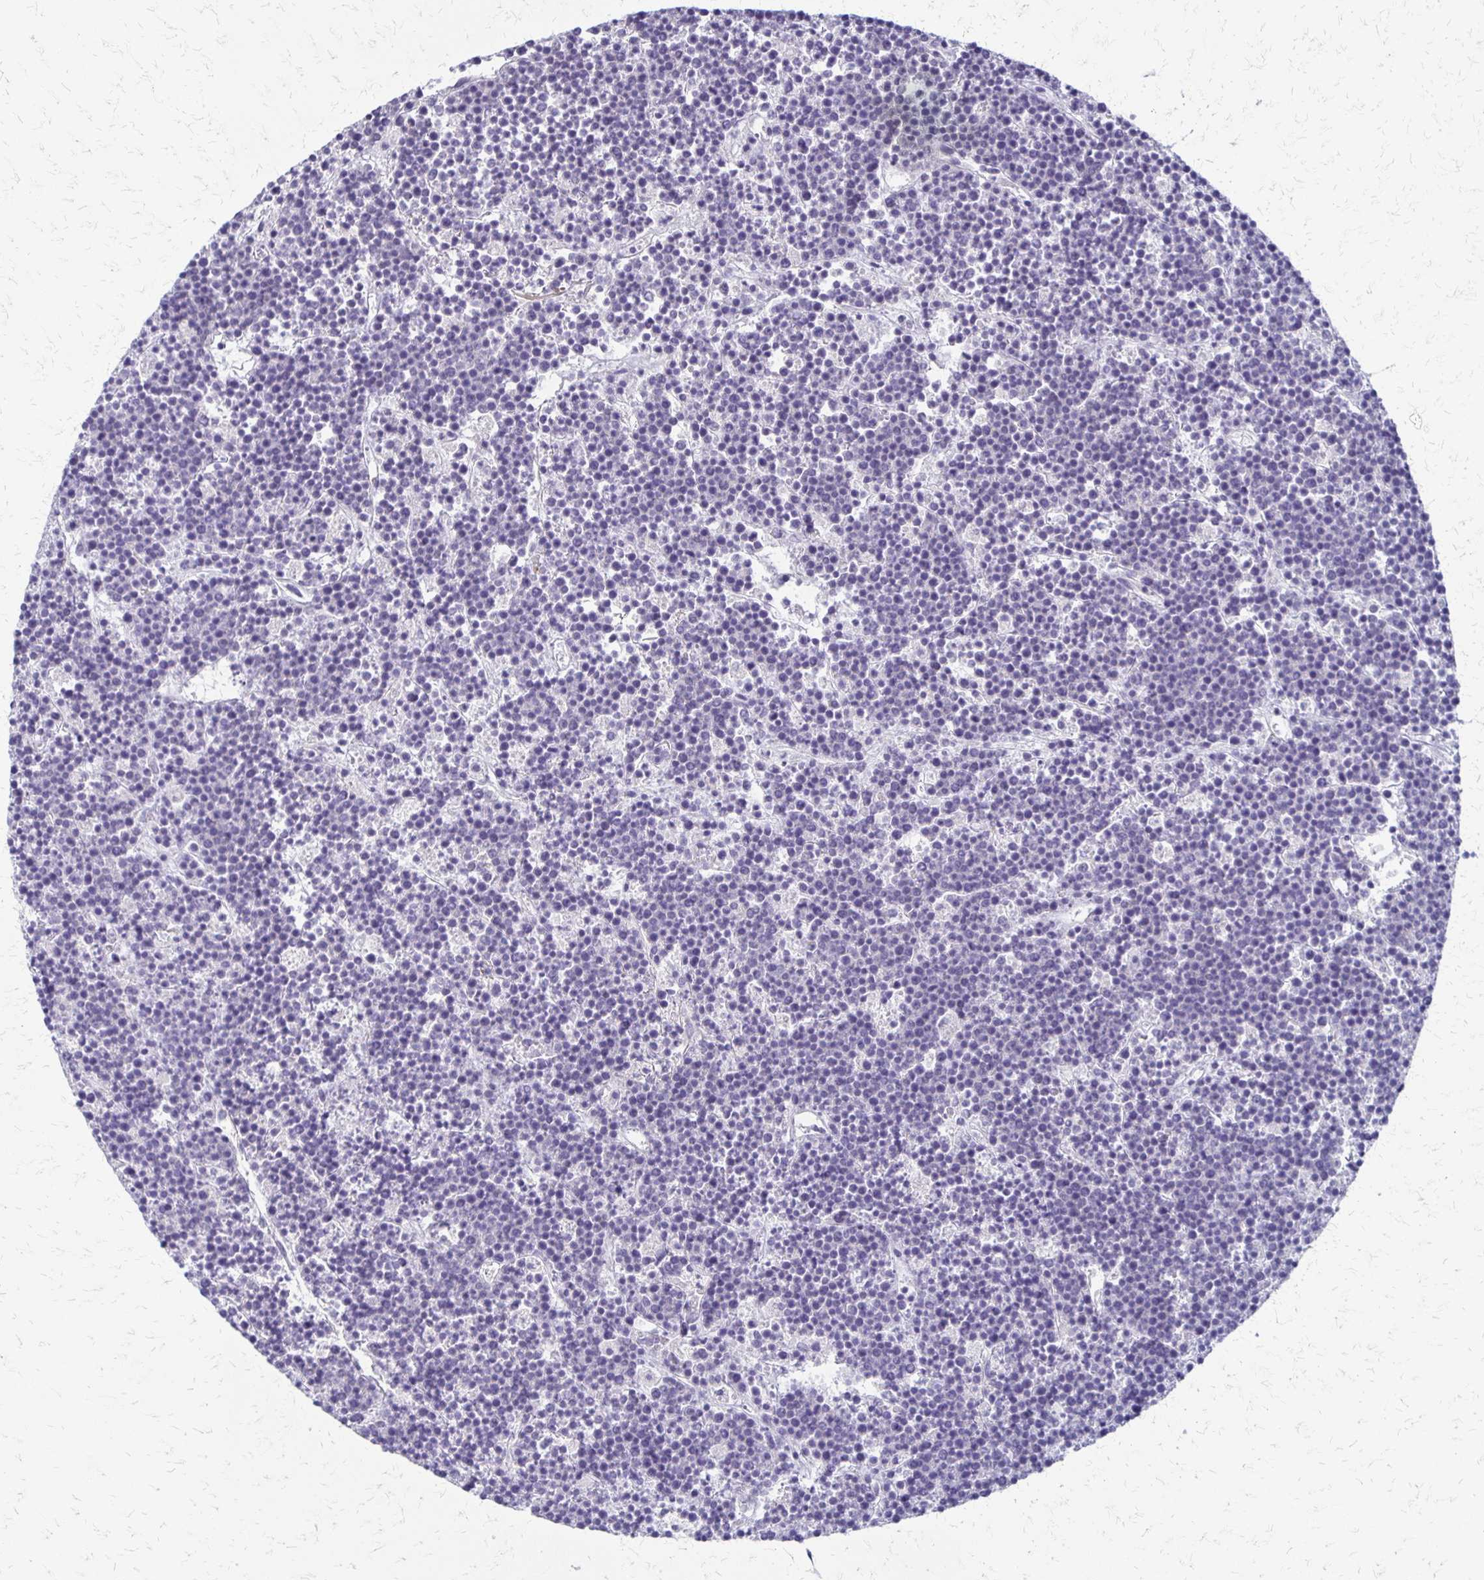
{"staining": {"intensity": "negative", "quantity": "none", "location": "none"}, "tissue": "lymphoma", "cell_type": "Tumor cells", "image_type": "cancer", "snomed": [{"axis": "morphology", "description": "Malignant lymphoma, non-Hodgkin's type, High grade"}, {"axis": "topography", "description": "Ovary"}], "caption": "This image is of high-grade malignant lymphoma, non-Hodgkin's type stained with immunohistochemistry (IHC) to label a protein in brown with the nuclei are counter-stained blue. There is no positivity in tumor cells. (DAB immunohistochemistry with hematoxylin counter stain).", "gene": "RHOC", "patient": {"sex": "female", "age": 56}}